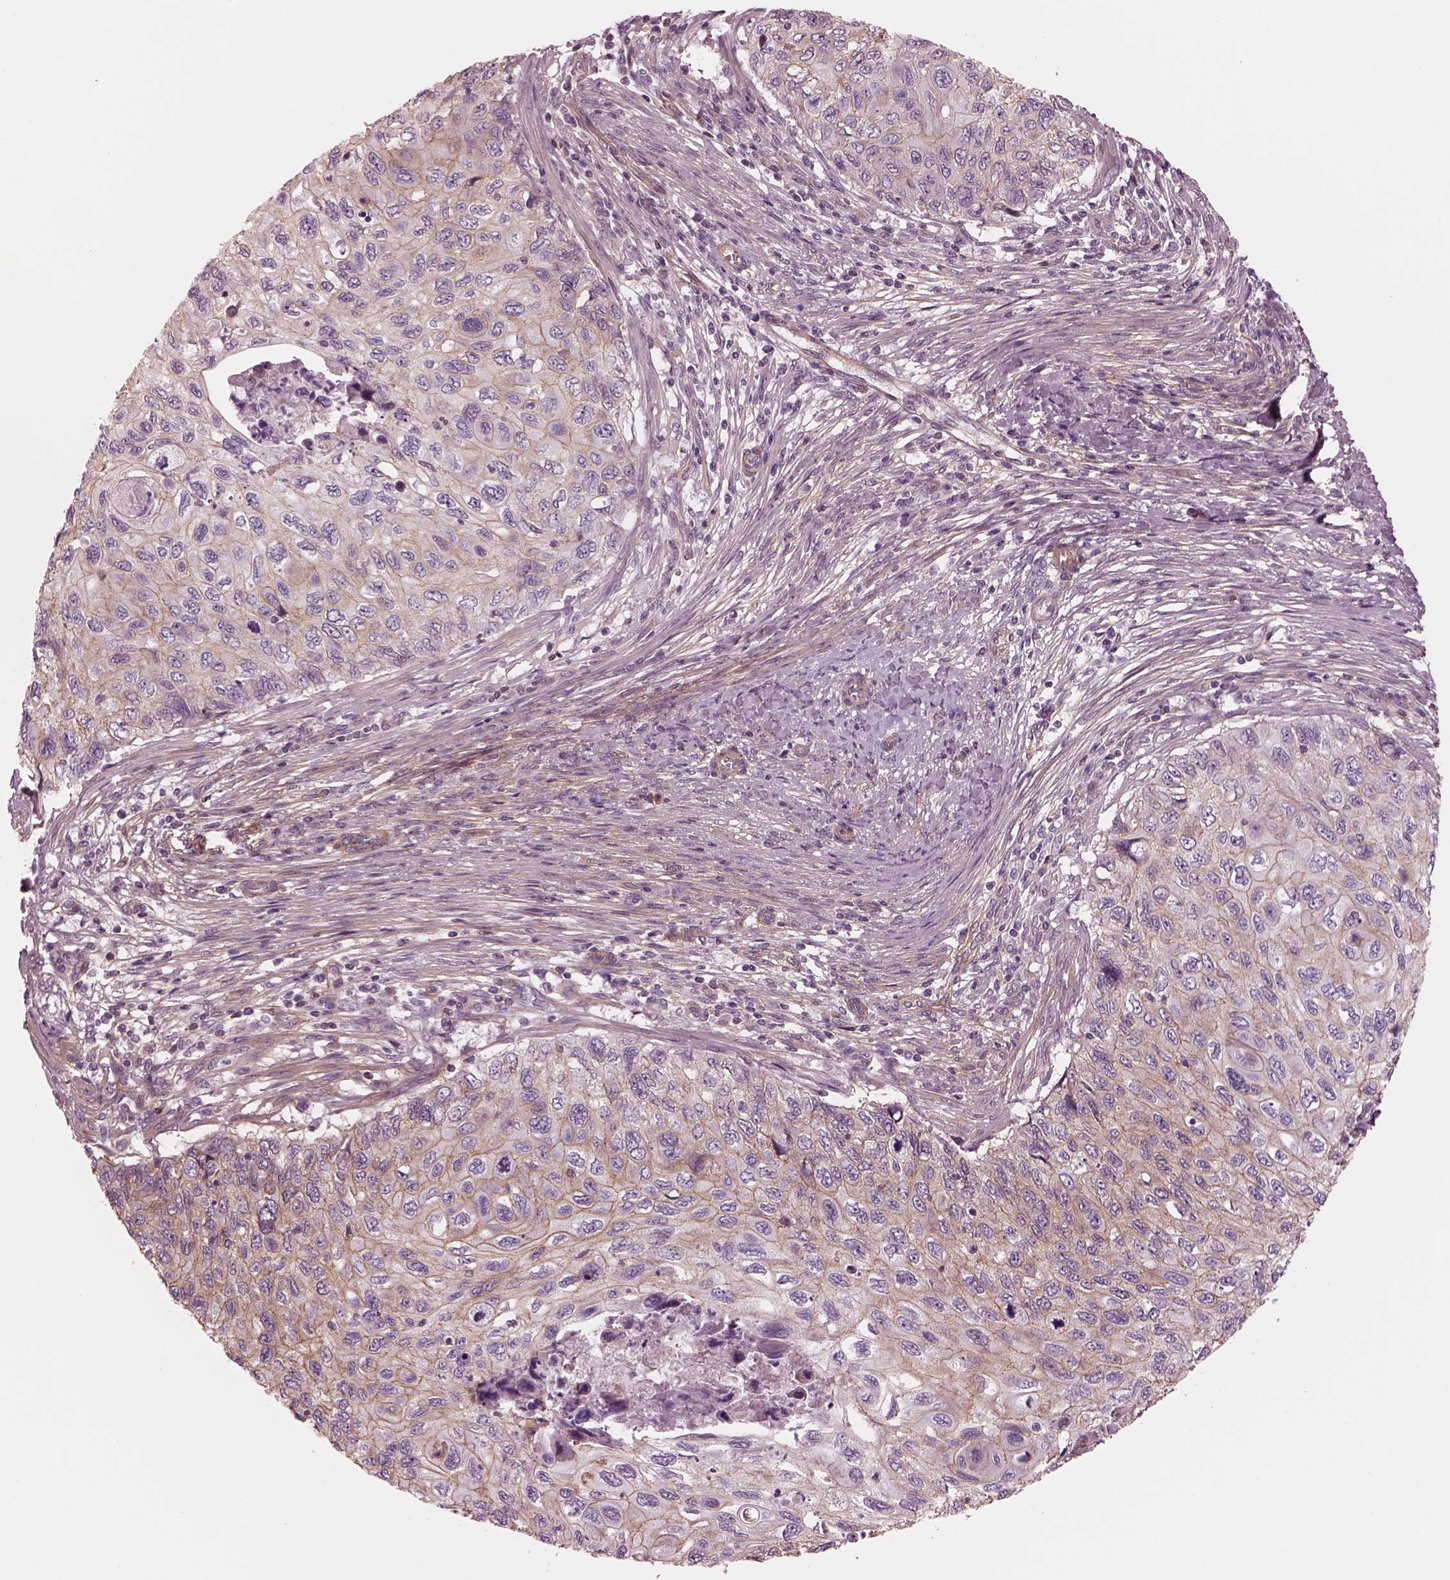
{"staining": {"intensity": "moderate", "quantity": "<25%", "location": "cytoplasmic/membranous"}, "tissue": "cervical cancer", "cell_type": "Tumor cells", "image_type": "cancer", "snomed": [{"axis": "morphology", "description": "Squamous cell carcinoma, NOS"}, {"axis": "topography", "description": "Cervix"}], "caption": "This micrograph shows immunohistochemistry (IHC) staining of human cervical cancer (squamous cell carcinoma), with low moderate cytoplasmic/membranous expression in approximately <25% of tumor cells.", "gene": "ELAPOR1", "patient": {"sex": "female", "age": 70}}